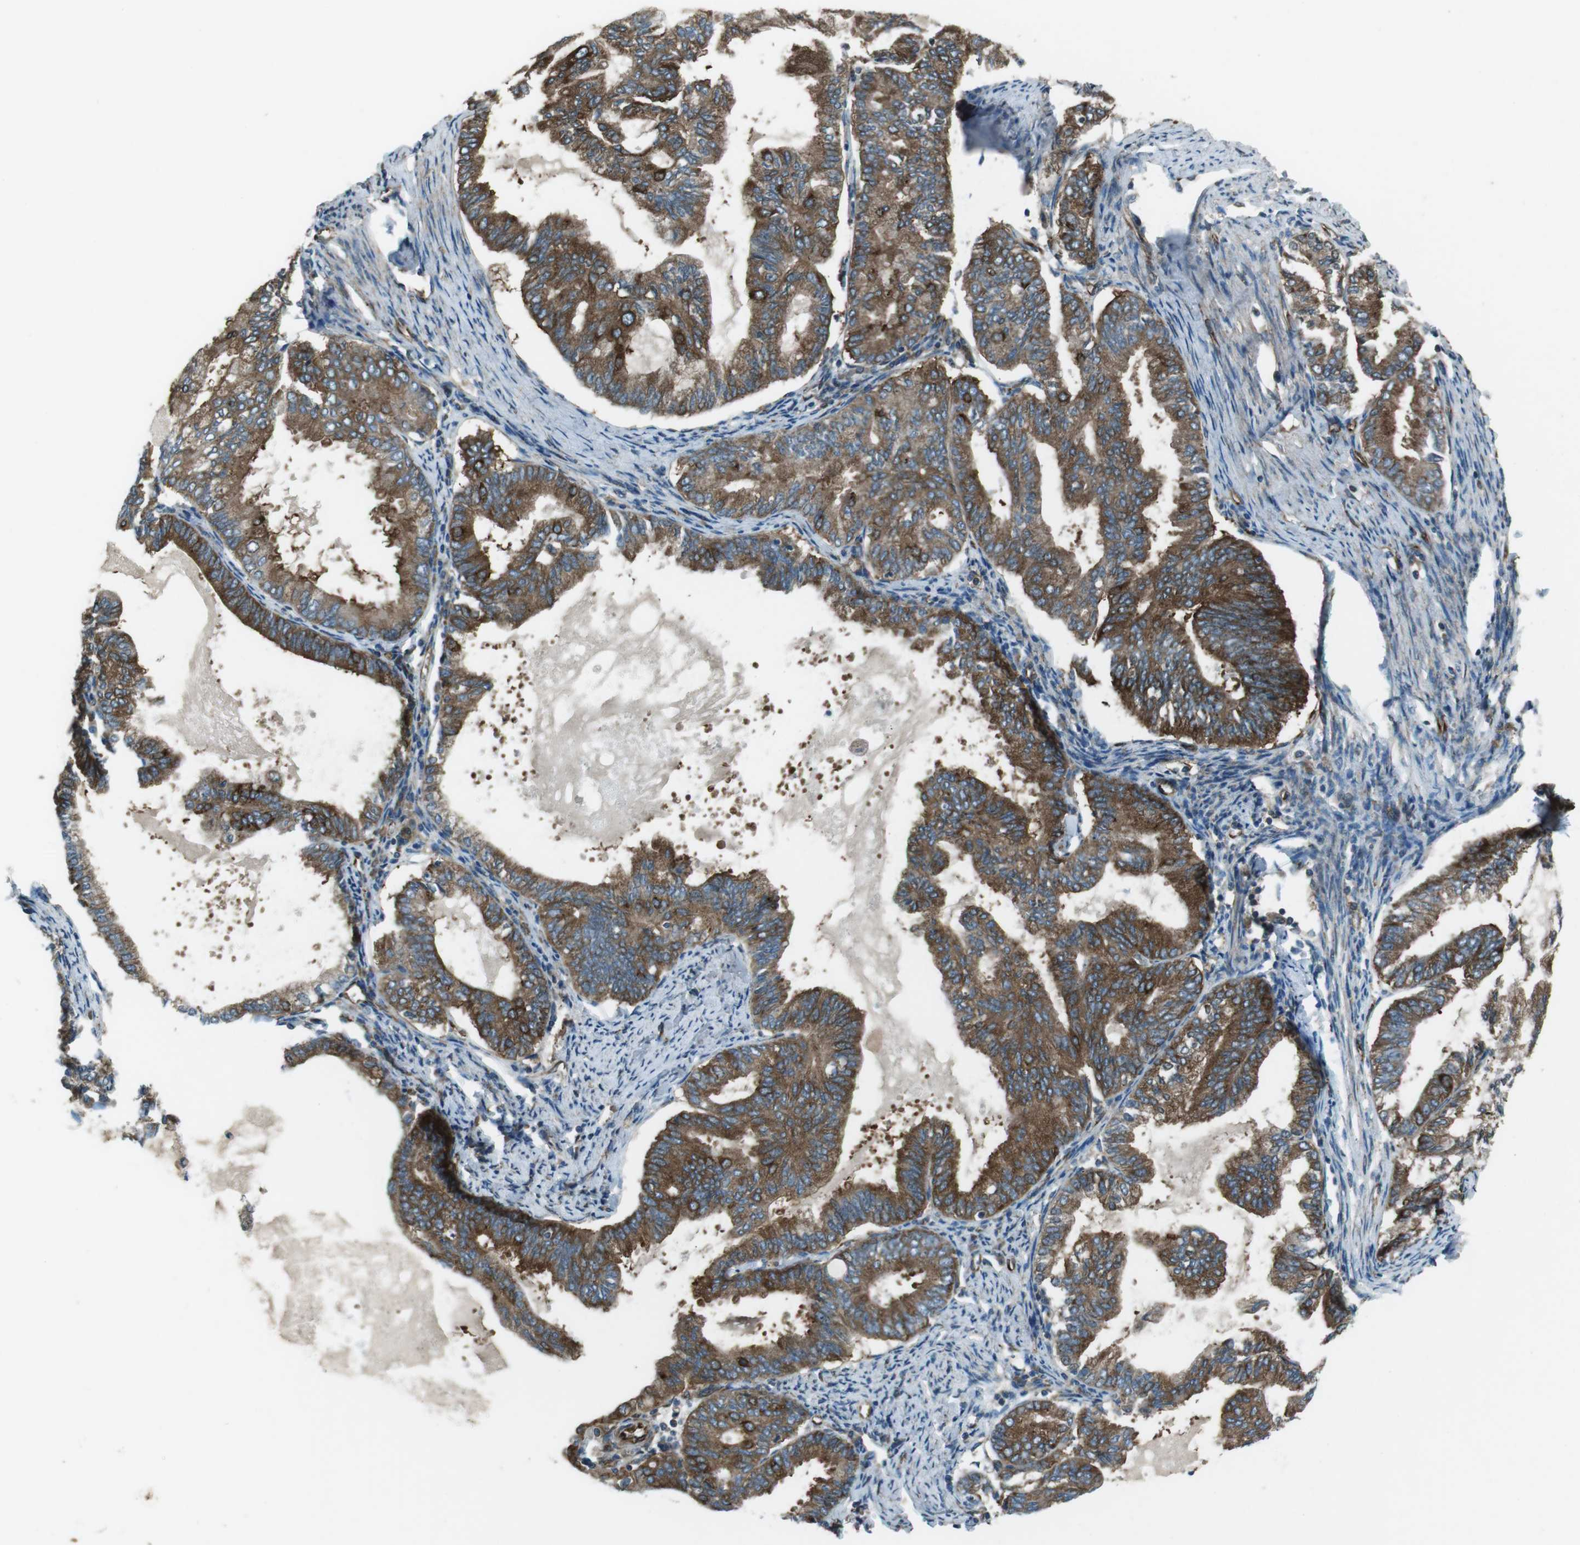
{"staining": {"intensity": "strong", "quantity": ">75%", "location": "cytoplasmic/membranous"}, "tissue": "endometrial cancer", "cell_type": "Tumor cells", "image_type": "cancer", "snomed": [{"axis": "morphology", "description": "Adenocarcinoma, NOS"}, {"axis": "topography", "description": "Endometrium"}], "caption": "This histopathology image displays adenocarcinoma (endometrial) stained with immunohistochemistry (IHC) to label a protein in brown. The cytoplasmic/membranous of tumor cells show strong positivity for the protein. Nuclei are counter-stained blue.", "gene": "KTN1", "patient": {"sex": "female", "age": 86}}